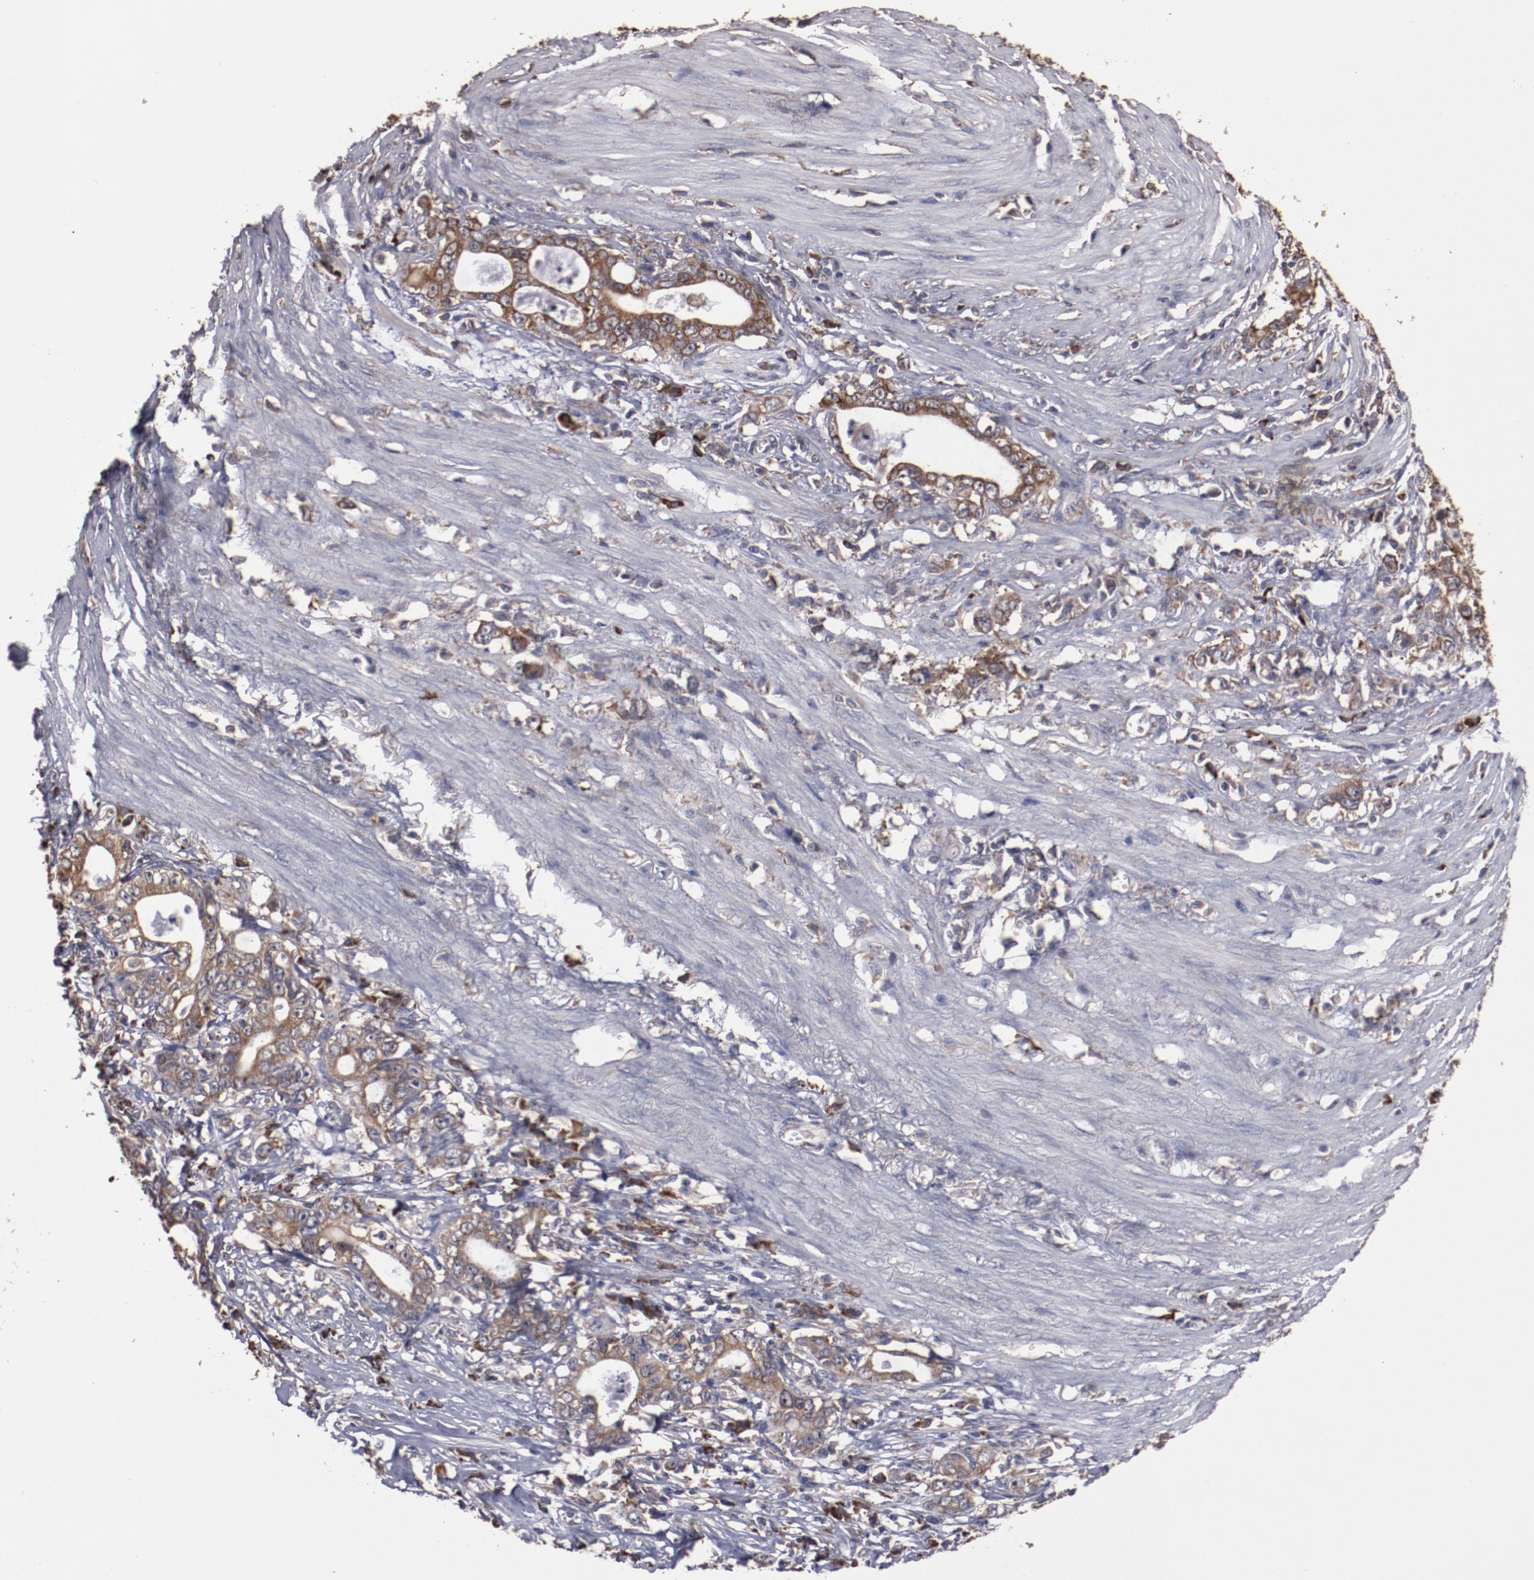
{"staining": {"intensity": "moderate", "quantity": ">75%", "location": "cytoplasmic/membranous"}, "tissue": "stomach cancer", "cell_type": "Tumor cells", "image_type": "cancer", "snomed": [{"axis": "morphology", "description": "Adenocarcinoma, NOS"}, {"axis": "topography", "description": "Stomach, lower"}], "caption": "IHC (DAB) staining of adenocarcinoma (stomach) exhibits moderate cytoplasmic/membranous protein staining in about >75% of tumor cells. (Brightfield microscopy of DAB IHC at high magnification).", "gene": "RPS4Y1", "patient": {"sex": "female", "age": 72}}